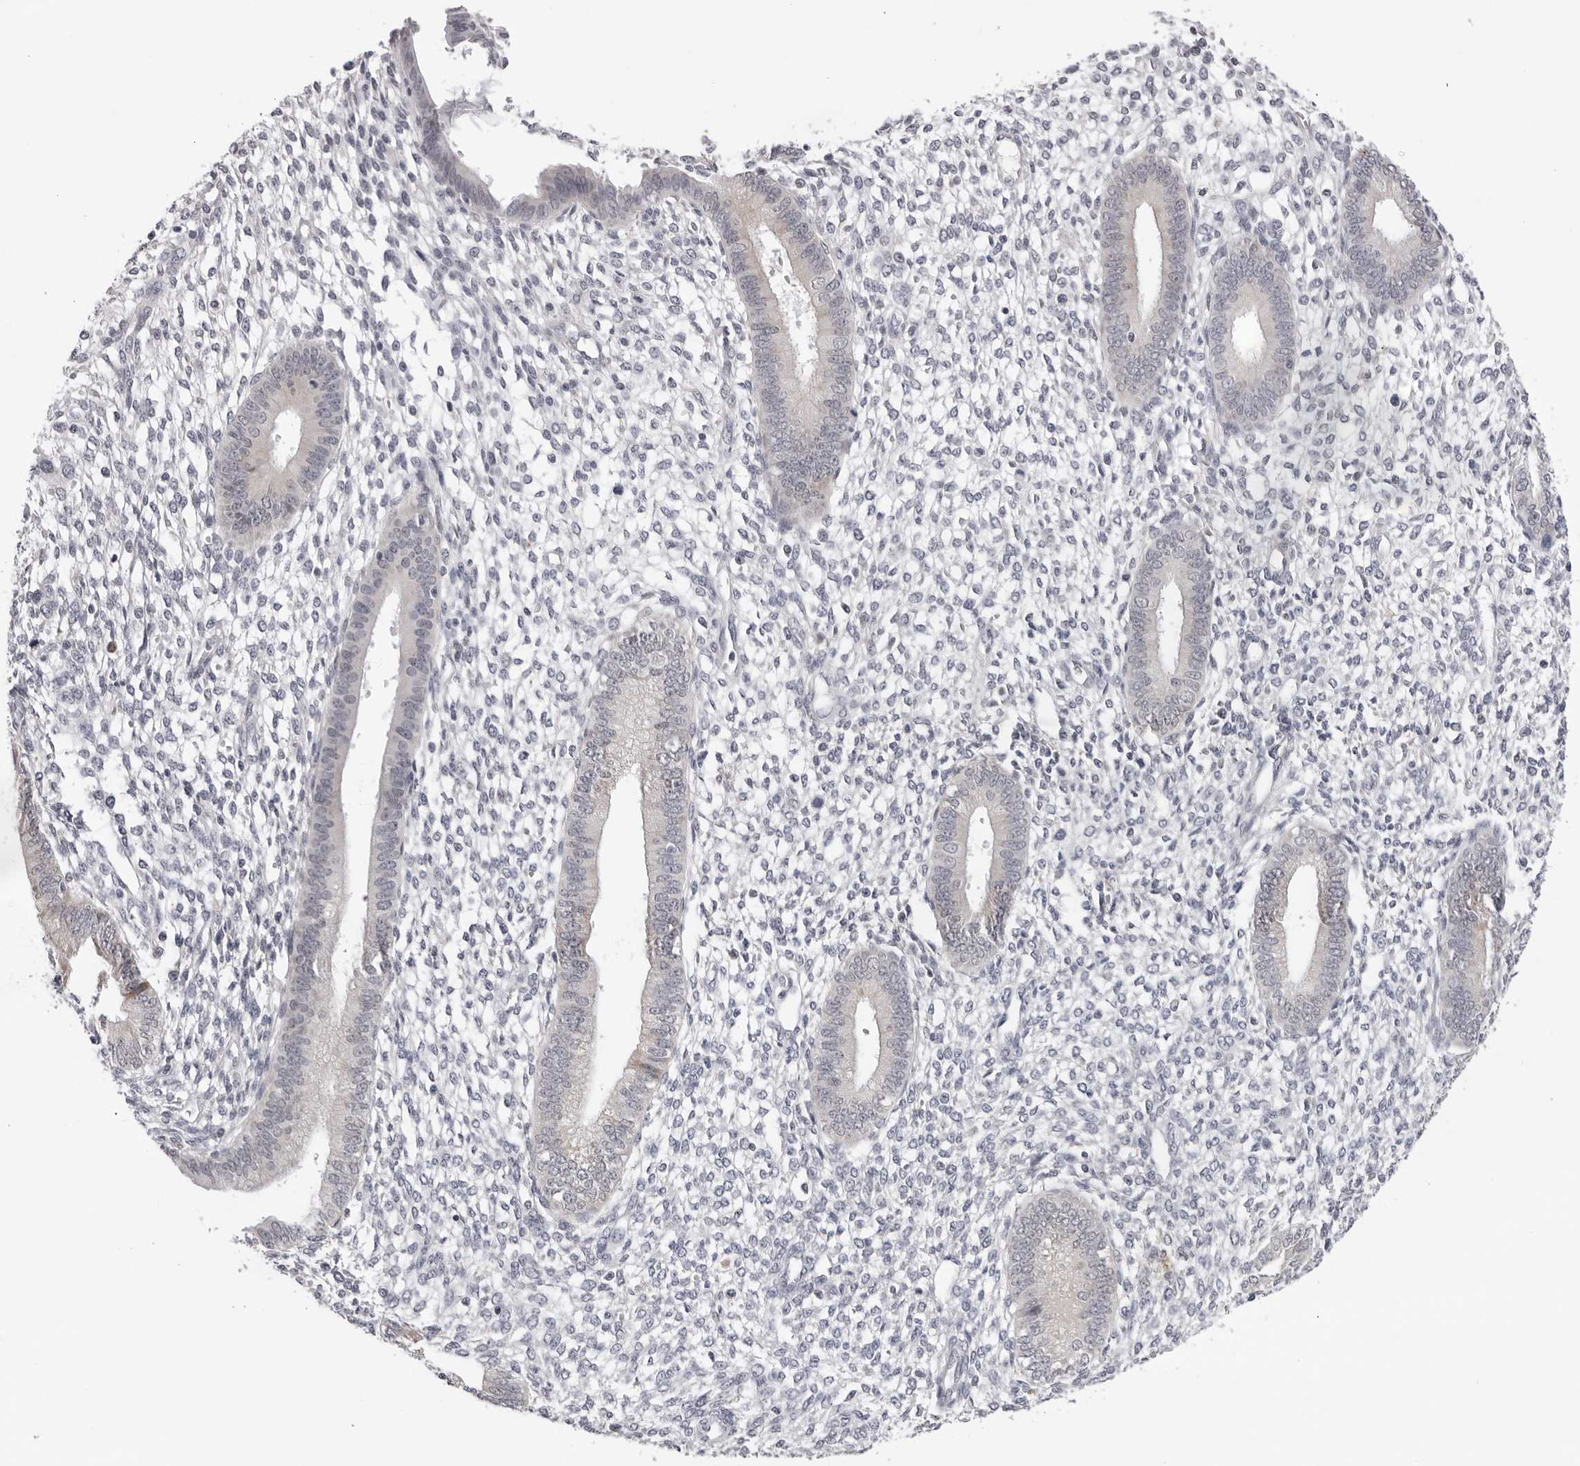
{"staining": {"intensity": "negative", "quantity": "none", "location": "none"}, "tissue": "endometrium", "cell_type": "Cells in endometrial stroma", "image_type": "normal", "snomed": [{"axis": "morphology", "description": "Normal tissue, NOS"}, {"axis": "topography", "description": "Endometrium"}], "caption": "Immunohistochemical staining of normal human endometrium displays no significant expression in cells in endometrial stroma. (Brightfield microscopy of DAB immunohistochemistry at high magnification).", "gene": "IL17RA", "patient": {"sex": "female", "age": 46}}